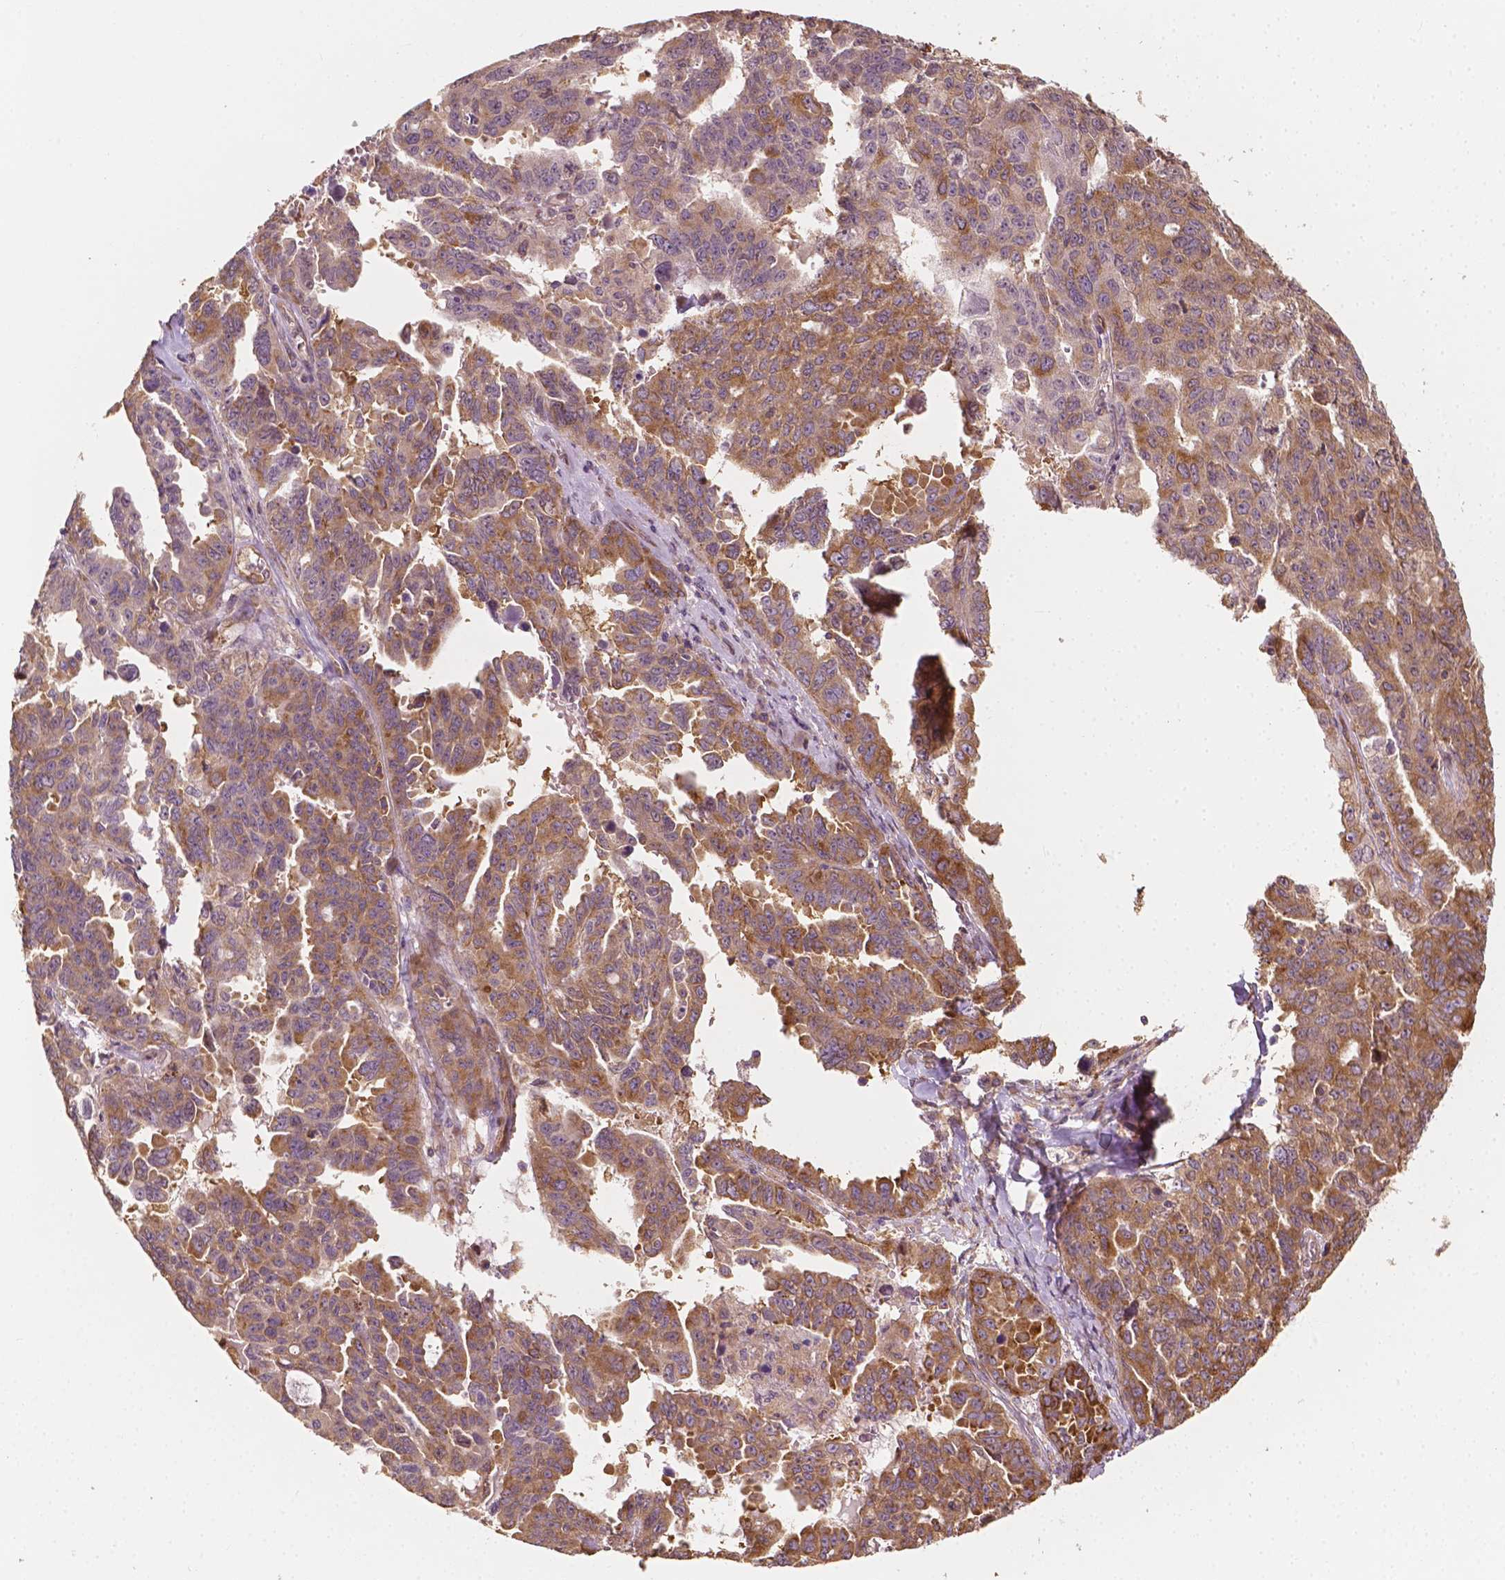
{"staining": {"intensity": "moderate", "quantity": ">75%", "location": "cytoplasmic/membranous"}, "tissue": "ovarian cancer", "cell_type": "Tumor cells", "image_type": "cancer", "snomed": [{"axis": "morphology", "description": "Adenocarcinoma, NOS"}, {"axis": "morphology", "description": "Carcinoma, endometroid"}, {"axis": "topography", "description": "Ovary"}], "caption": "Tumor cells reveal medium levels of moderate cytoplasmic/membranous expression in approximately >75% of cells in adenocarcinoma (ovarian).", "gene": "G3BP1", "patient": {"sex": "female", "age": 72}}